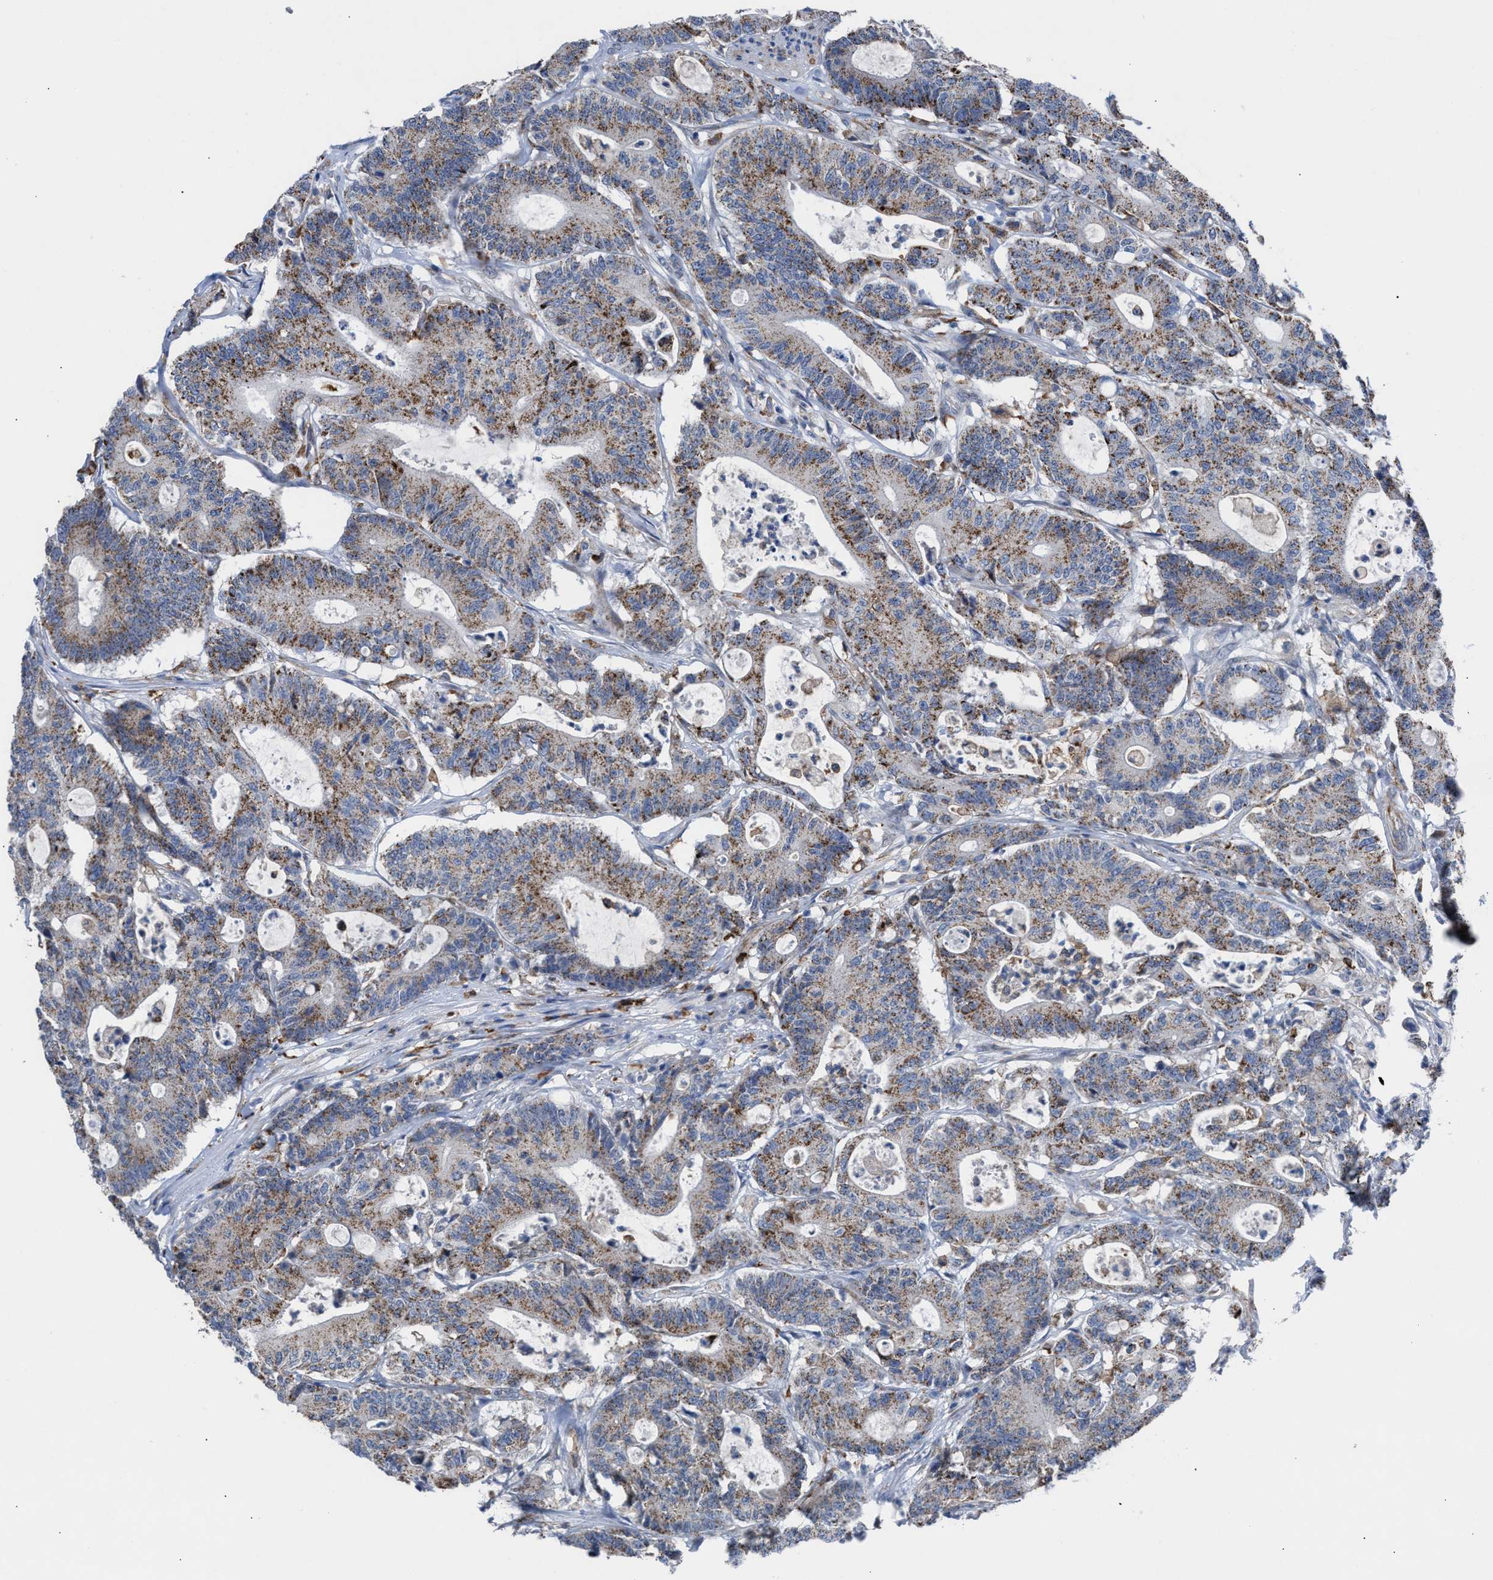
{"staining": {"intensity": "weak", "quantity": ">75%", "location": "cytoplasmic/membranous"}, "tissue": "colorectal cancer", "cell_type": "Tumor cells", "image_type": "cancer", "snomed": [{"axis": "morphology", "description": "Adenocarcinoma, NOS"}, {"axis": "topography", "description": "Colon"}], "caption": "DAB immunohistochemical staining of human colorectal cancer (adenocarcinoma) demonstrates weak cytoplasmic/membranous protein positivity in about >75% of tumor cells. The staining was performed using DAB, with brown indicating positive protein expression. Nuclei are stained blue with hematoxylin.", "gene": "SLC47A1", "patient": {"sex": "female", "age": 84}}